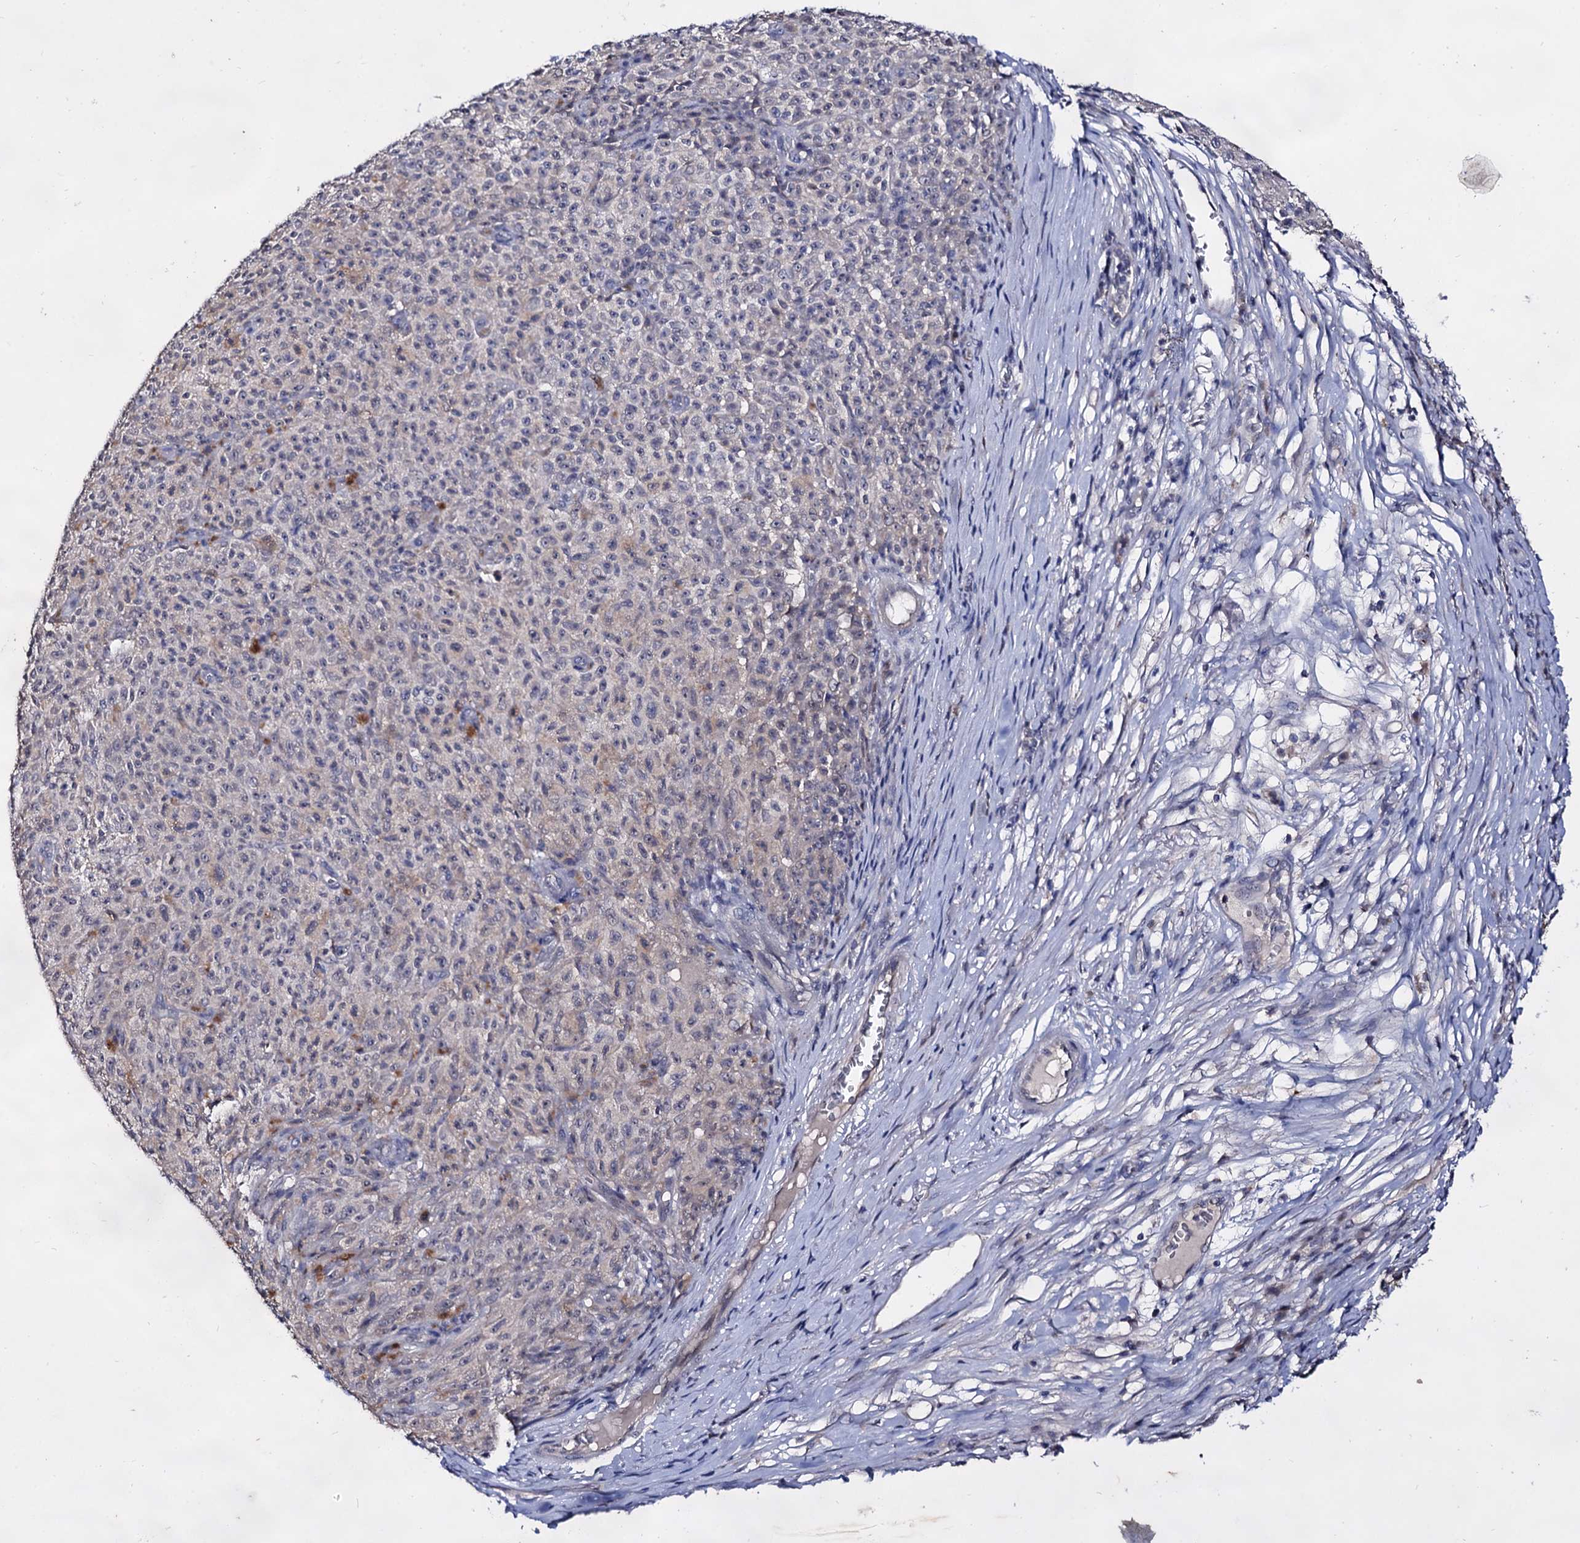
{"staining": {"intensity": "negative", "quantity": "none", "location": "none"}, "tissue": "melanoma", "cell_type": "Tumor cells", "image_type": "cancer", "snomed": [{"axis": "morphology", "description": "Malignant melanoma, NOS"}, {"axis": "topography", "description": "Skin"}], "caption": "IHC photomicrograph of malignant melanoma stained for a protein (brown), which demonstrates no expression in tumor cells.", "gene": "ARFIP2", "patient": {"sex": "female", "age": 82}}